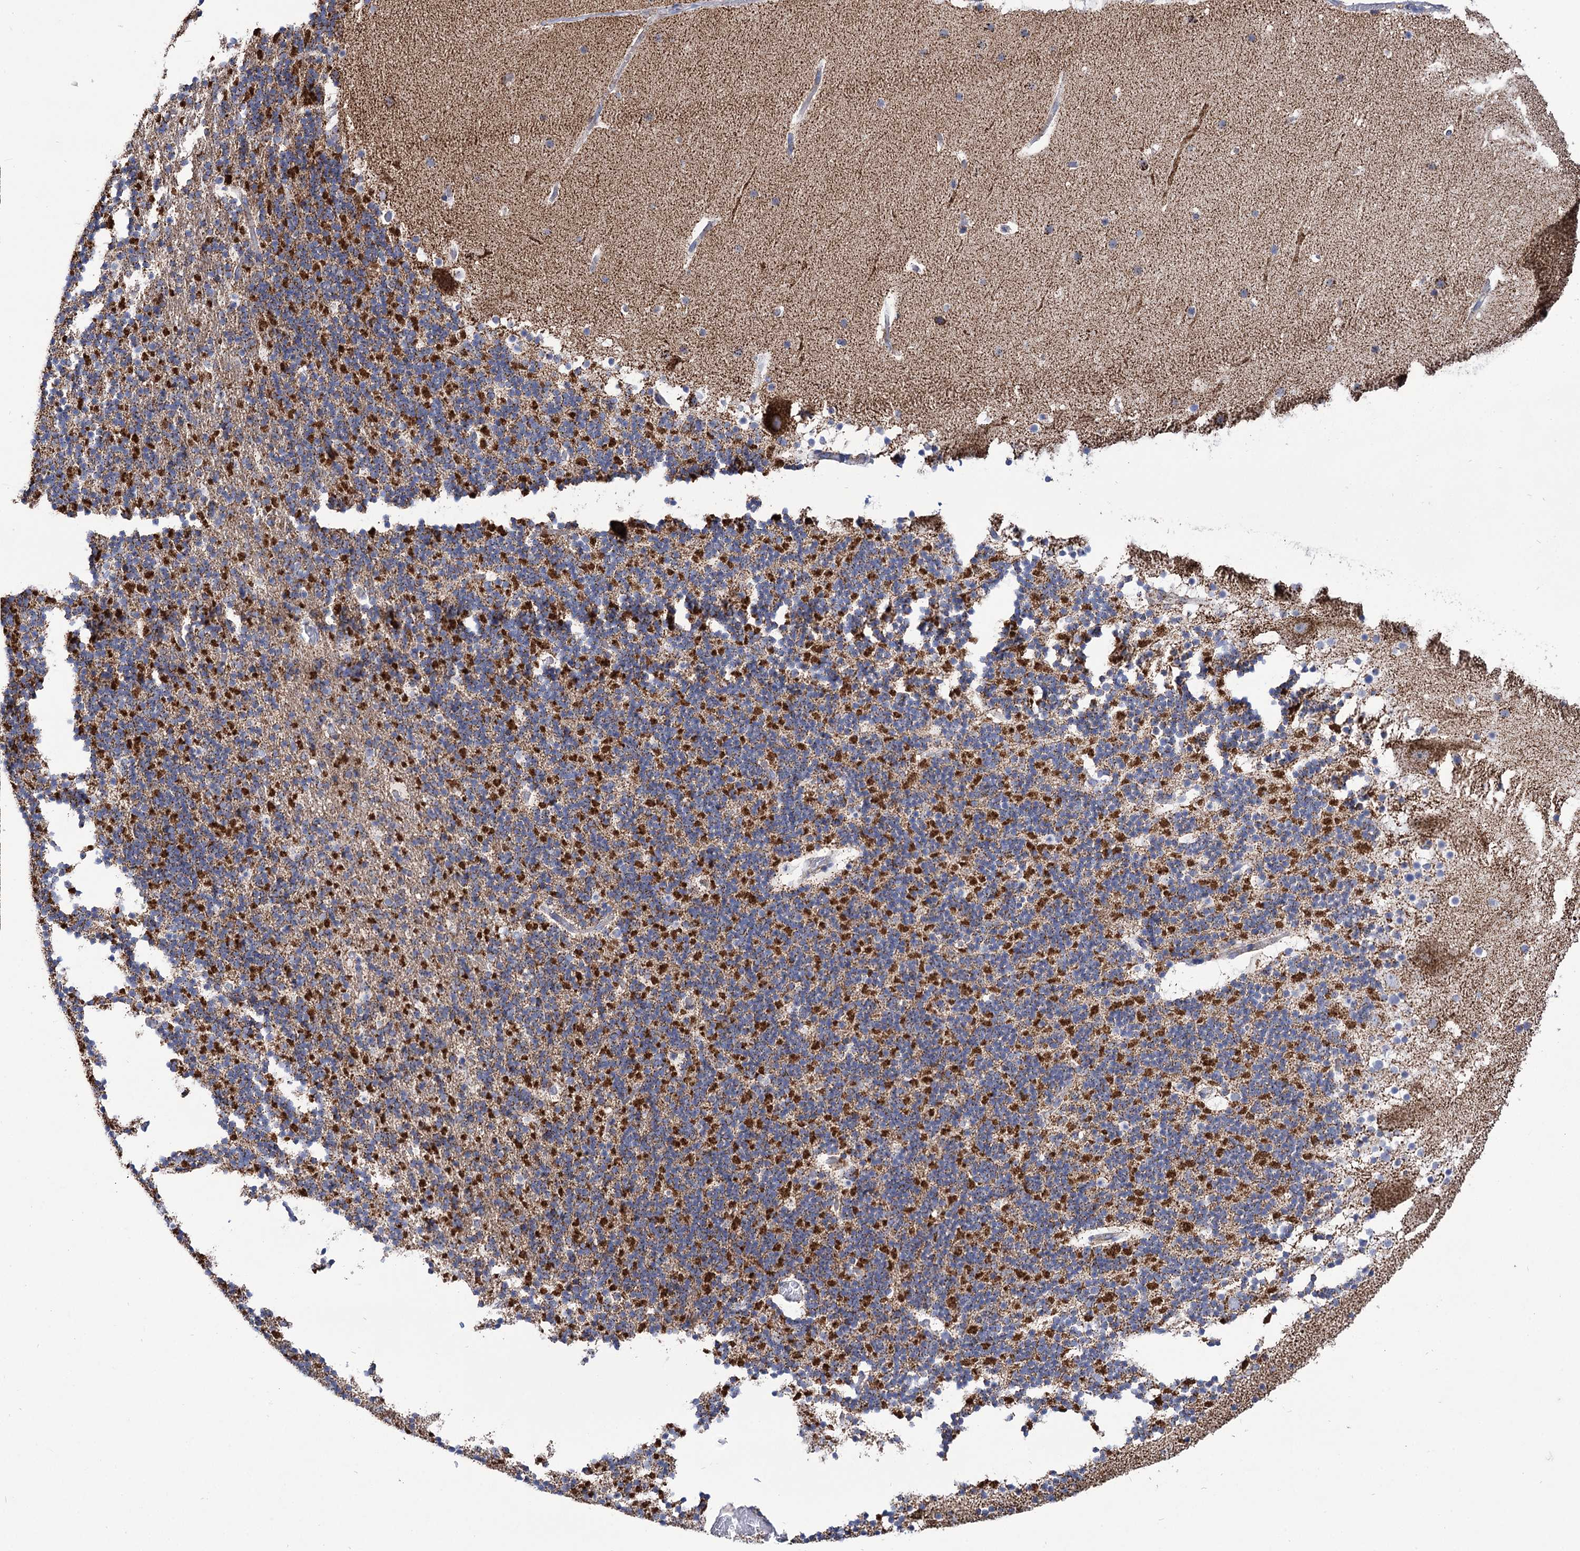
{"staining": {"intensity": "strong", "quantity": "25%-75%", "location": "cytoplasmic/membranous"}, "tissue": "cerebellum", "cell_type": "Cells in granular layer", "image_type": "normal", "snomed": [{"axis": "morphology", "description": "Normal tissue, NOS"}, {"axis": "topography", "description": "Cerebellum"}], "caption": "Immunohistochemistry (IHC) micrograph of normal cerebellum stained for a protein (brown), which demonstrates high levels of strong cytoplasmic/membranous positivity in approximately 25%-75% of cells in granular layer.", "gene": "ABHD10", "patient": {"sex": "male", "age": 57}}